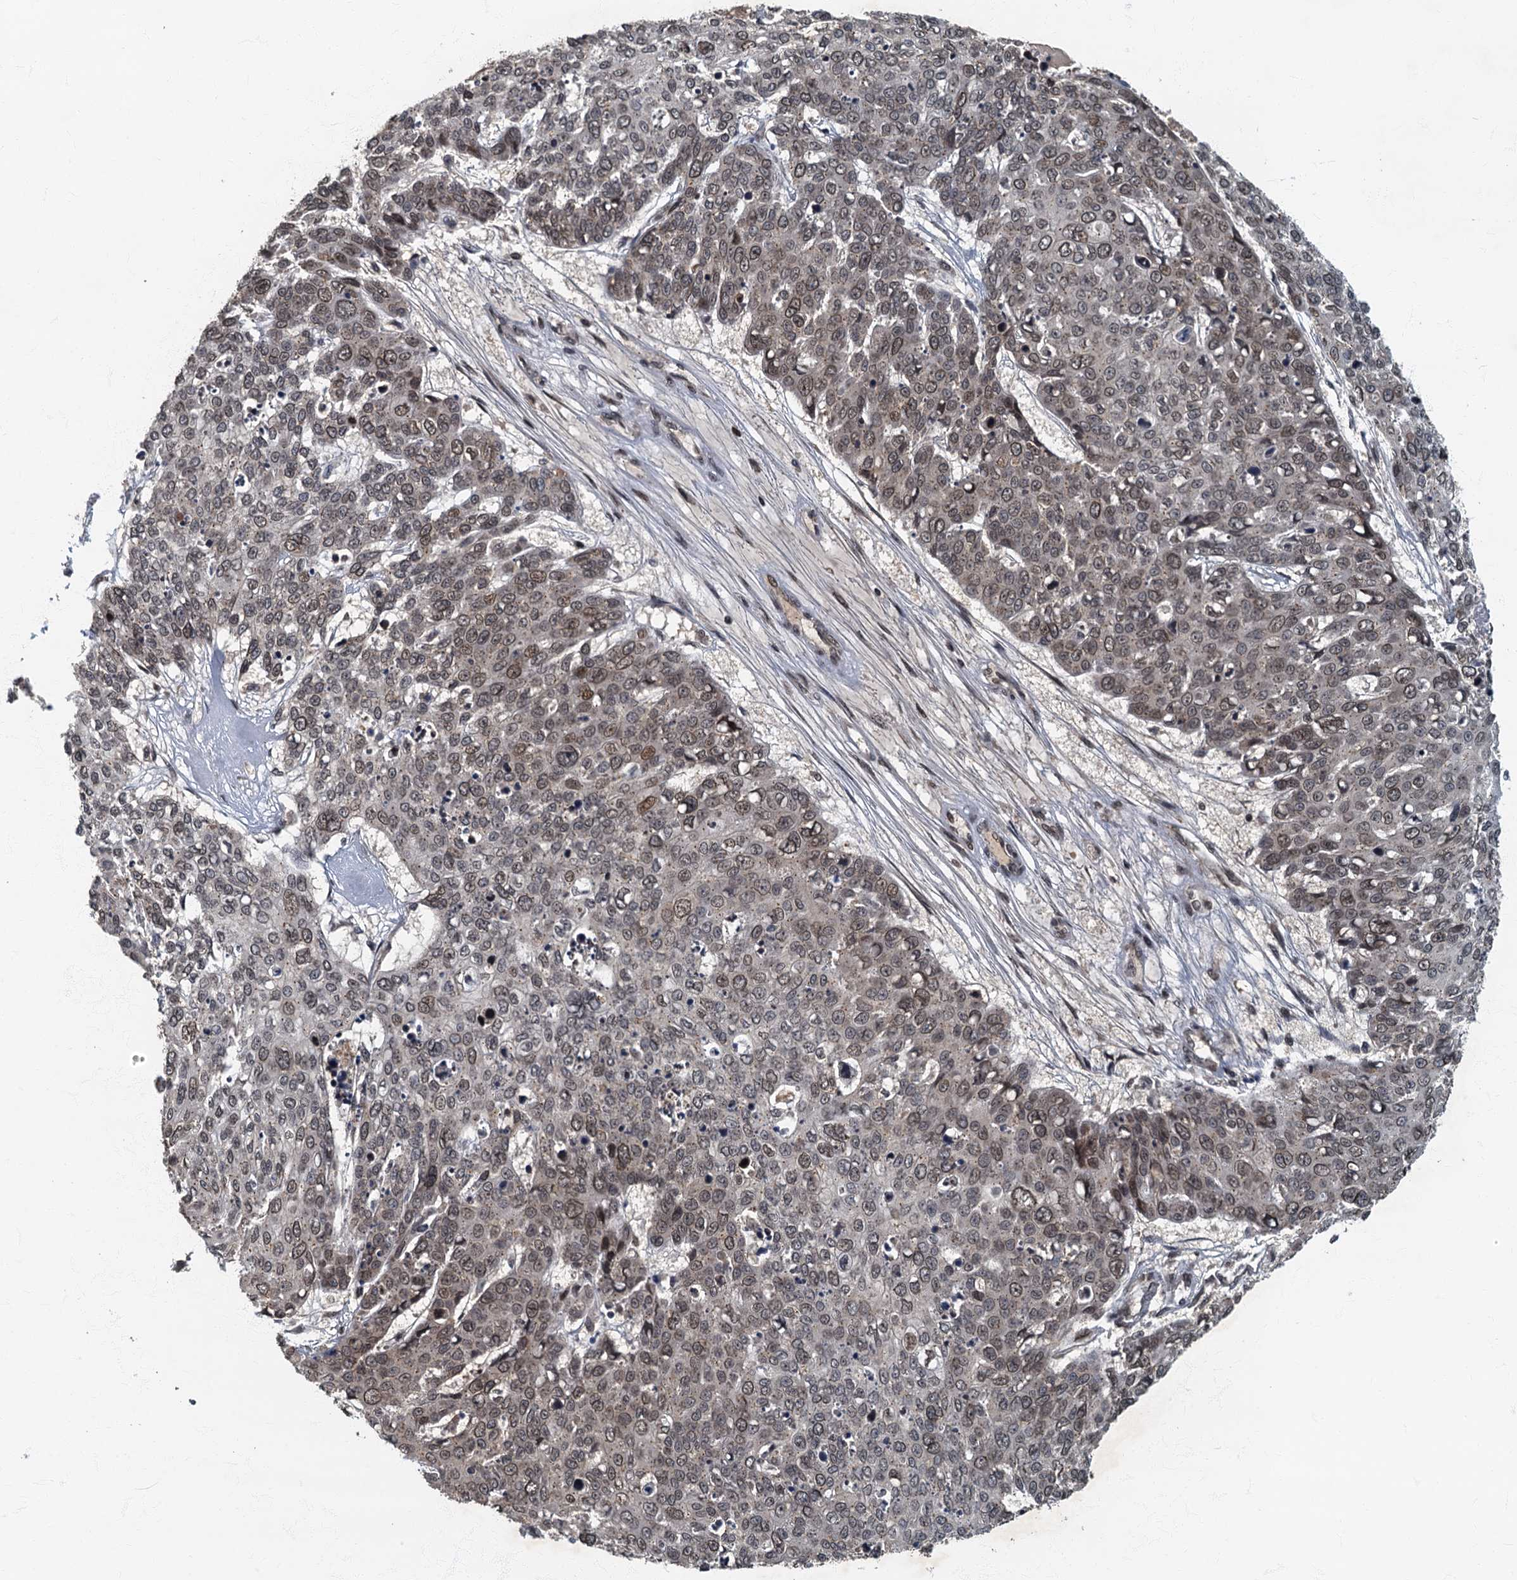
{"staining": {"intensity": "moderate", "quantity": "<25%", "location": "nuclear"}, "tissue": "skin cancer", "cell_type": "Tumor cells", "image_type": "cancer", "snomed": [{"axis": "morphology", "description": "Squamous cell carcinoma, NOS"}, {"axis": "topography", "description": "Skin"}], "caption": "The photomicrograph shows a brown stain indicating the presence of a protein in the nuclear of tumor cells in skin cancer (squamous cell carcinoma). (IHC, brightfield microscopy, high magnification).", "gene": "CKAP2L", "patient": {"sex": "male", "age": 71}}